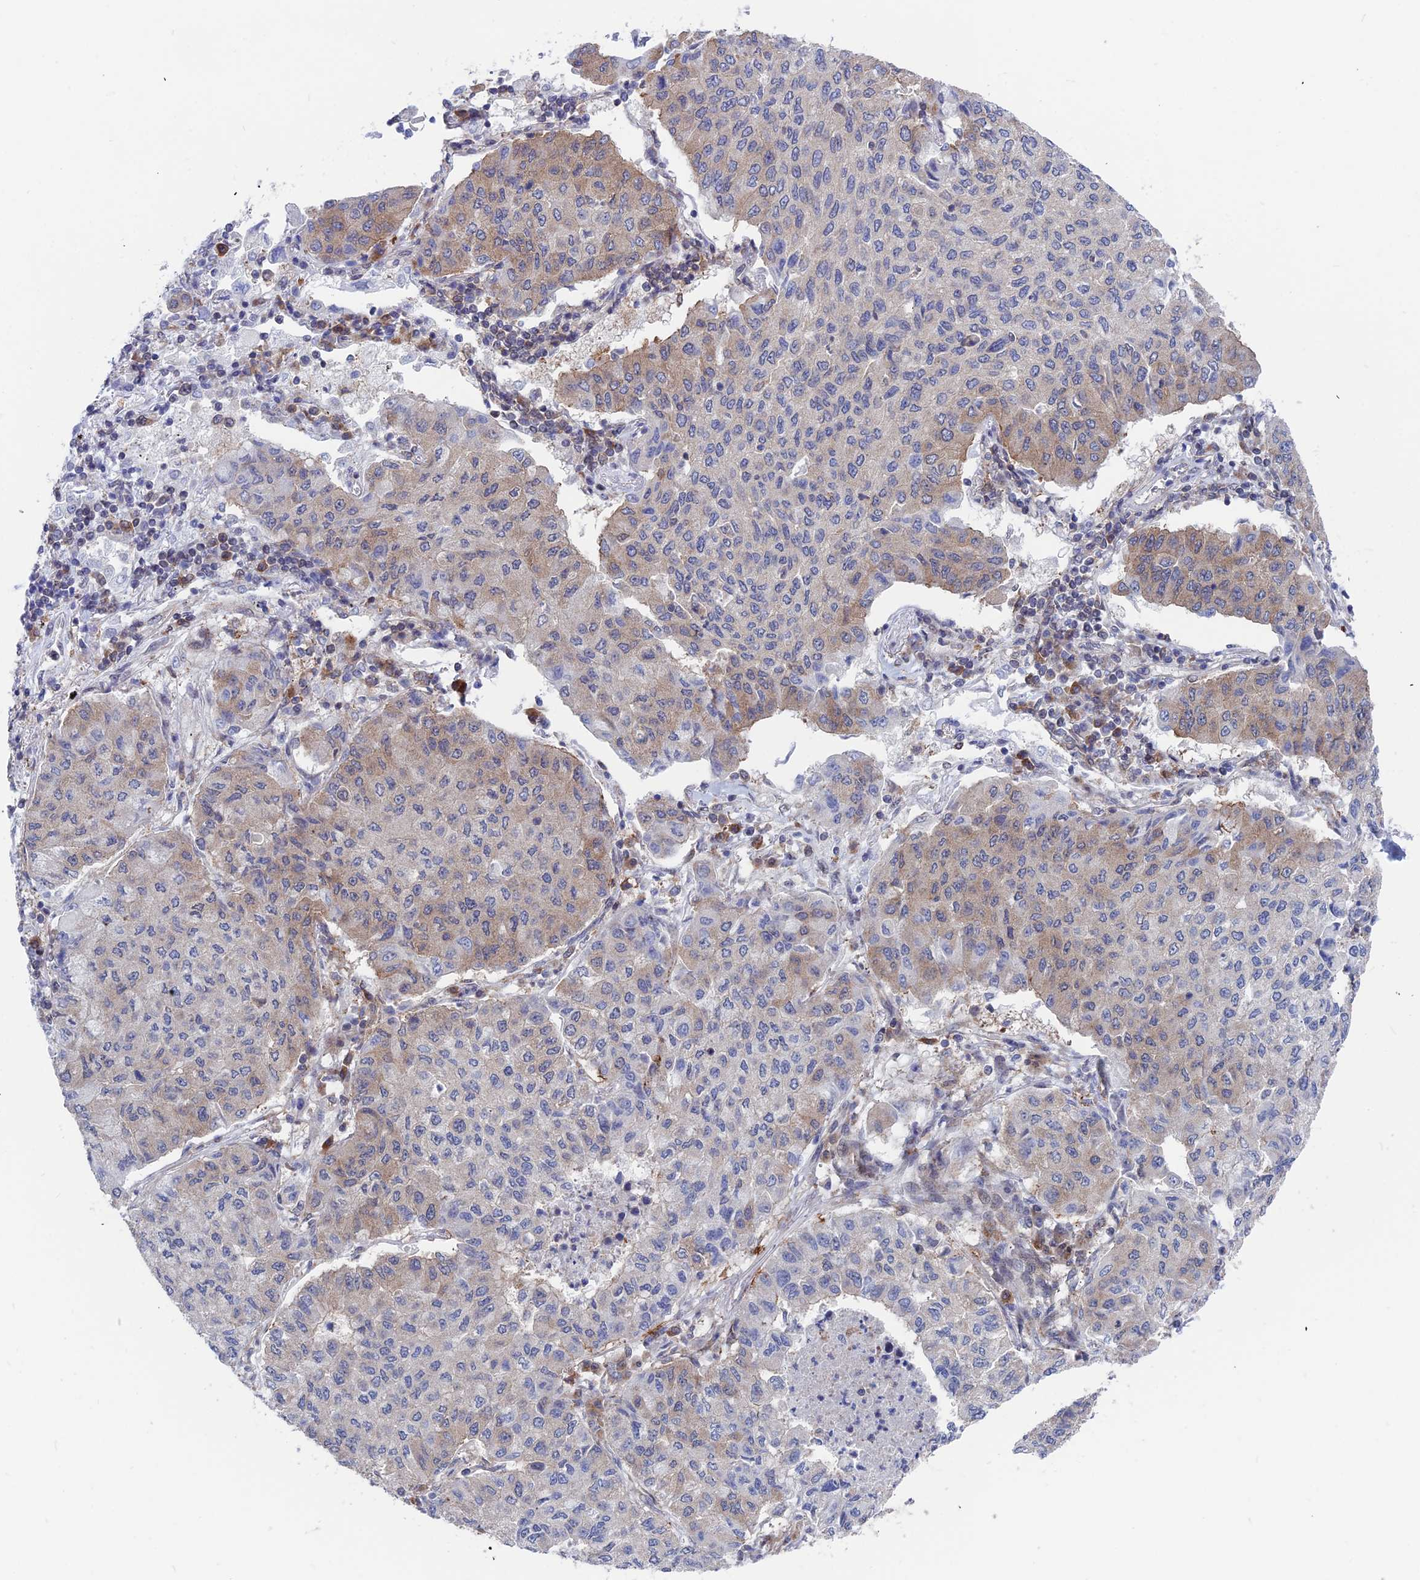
{"staining": {"intensity": "moderate", "quantity": "<25%", "location": "cytoplasmic/membranous"}, "tissue": "lung cancer", "cell_type": "Tumor cells", "image_type": "cancer", "snomed": [{"axis": "morphology", "description": "Squamous cell carcinoma, NOS"}, {"axis": "topography", "description": "Lung"}], "caption": "Immunohistochemistry histopathology image of neoplastic tissue: human lung squamous cell carcinoma stained using immunohistochemistry shows low levels of moderate protein expression localized specifically in the cytoplasmic/membranous of tumor cells, appearing as a cytoplasmic/membranous brown color.", "gene": "IGBP1", "patient": {"sex": "male", "age": 74}}